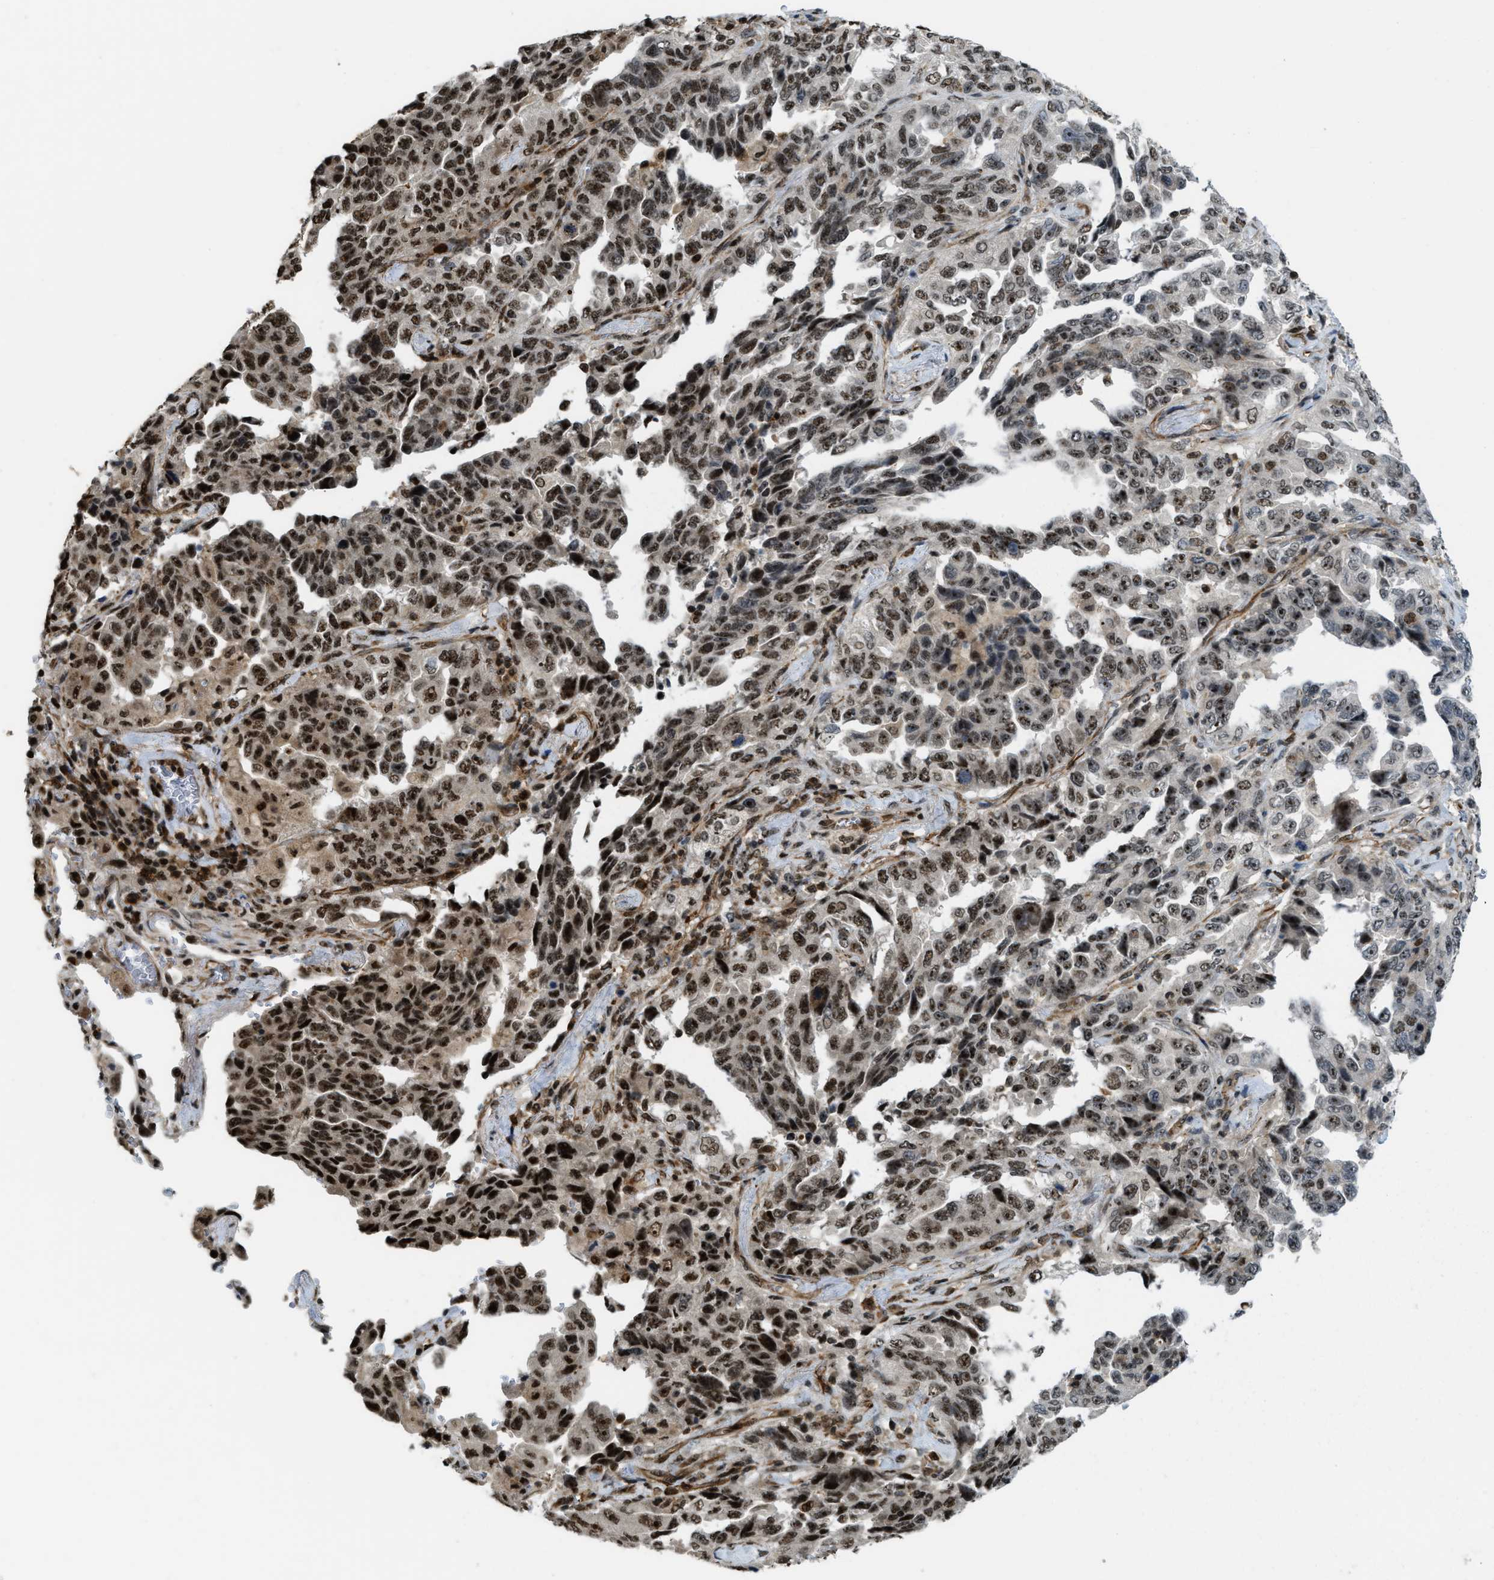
{"staining": {"intensity": "moderate", "quantity": ">75%", "location": "nuclear"}, "tissue": "lung cancer", "cell_type": "Tumor cells", "image_type": "cancer", "snomed": [{"axis": "morphology", "description": "Adenocarcinoma, NOS"}, {"axis": "topography", "description": "Lung"}], "caption": "Lung cancer stained with DAB immunohistochemistry (IHC) demonstrates medium levels of moderate nuclear expression in about >75% of tumor cells. (Stains: DAB (3,3'-diaminobenzidine) in brown, nuclei in blue, Microscopy: brightfield microscopy at high magnification).", "gene": "E2F1", "patient": {"sex": "female", "age": 51}}